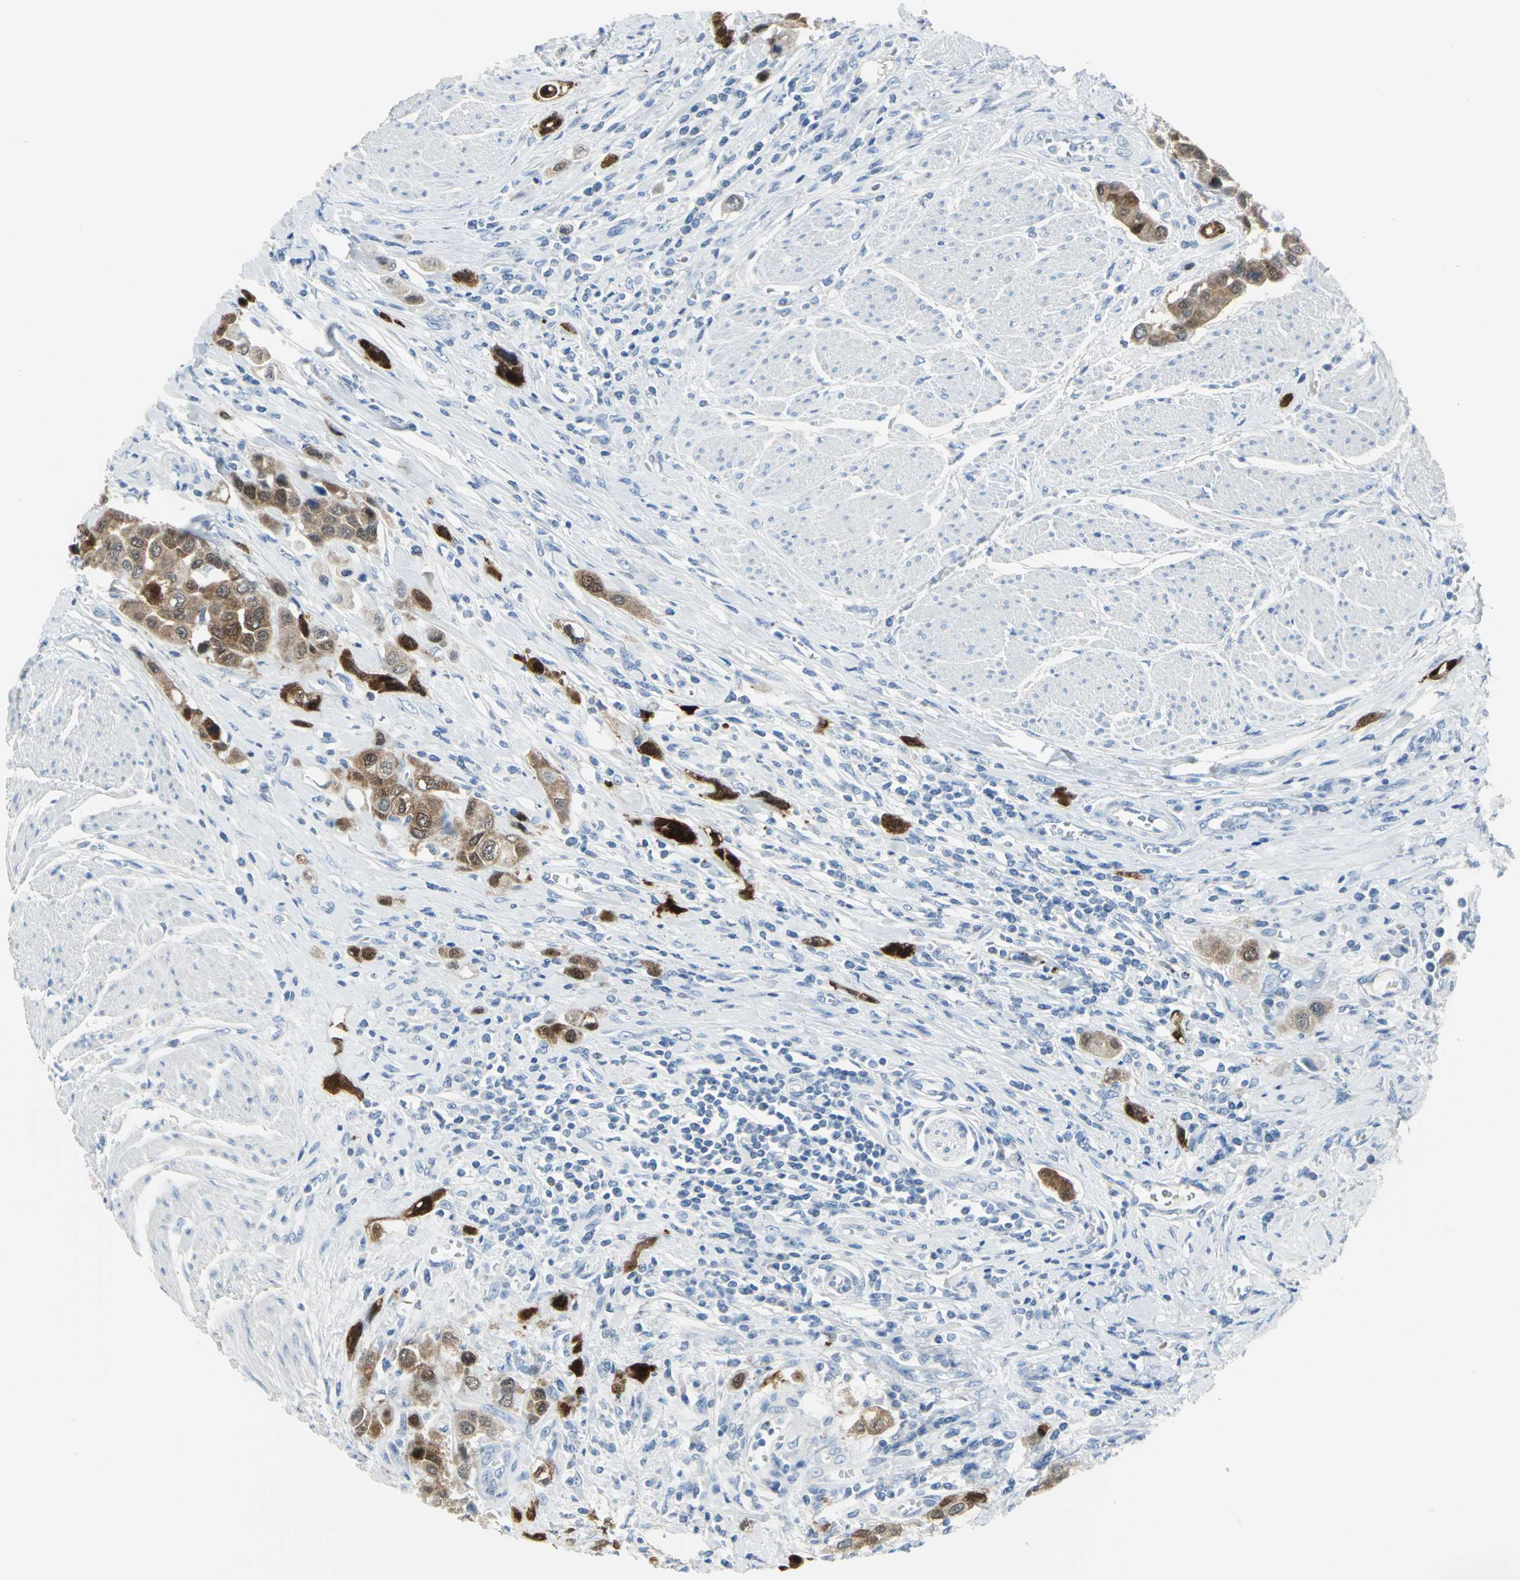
{"staining": {"intensity": "moderate", "quantity": ">75%", "location": "cytoplasmic/membranous,nuclear"}, "tissue": "urothelial cancer", "cell_type": "Tumor cells", "image_type": "cancer", "snomed": [{"axis": "morphology", "description": "Urothelial carcinoma, High grade"}, {"axis": "topography", "description": "Urinary bladder"}], "caption": "An IHC micrograph of tumor tissue is shown. Protein staining in brown highlights moderate cytoplasmic/membranous and nuclear positivity in urothelial carcinoma (high-grade) within tumor cells. Nuclei are stained in blue.", "gene": "SFN", "patient": {"sex": "male", "age": 50}}